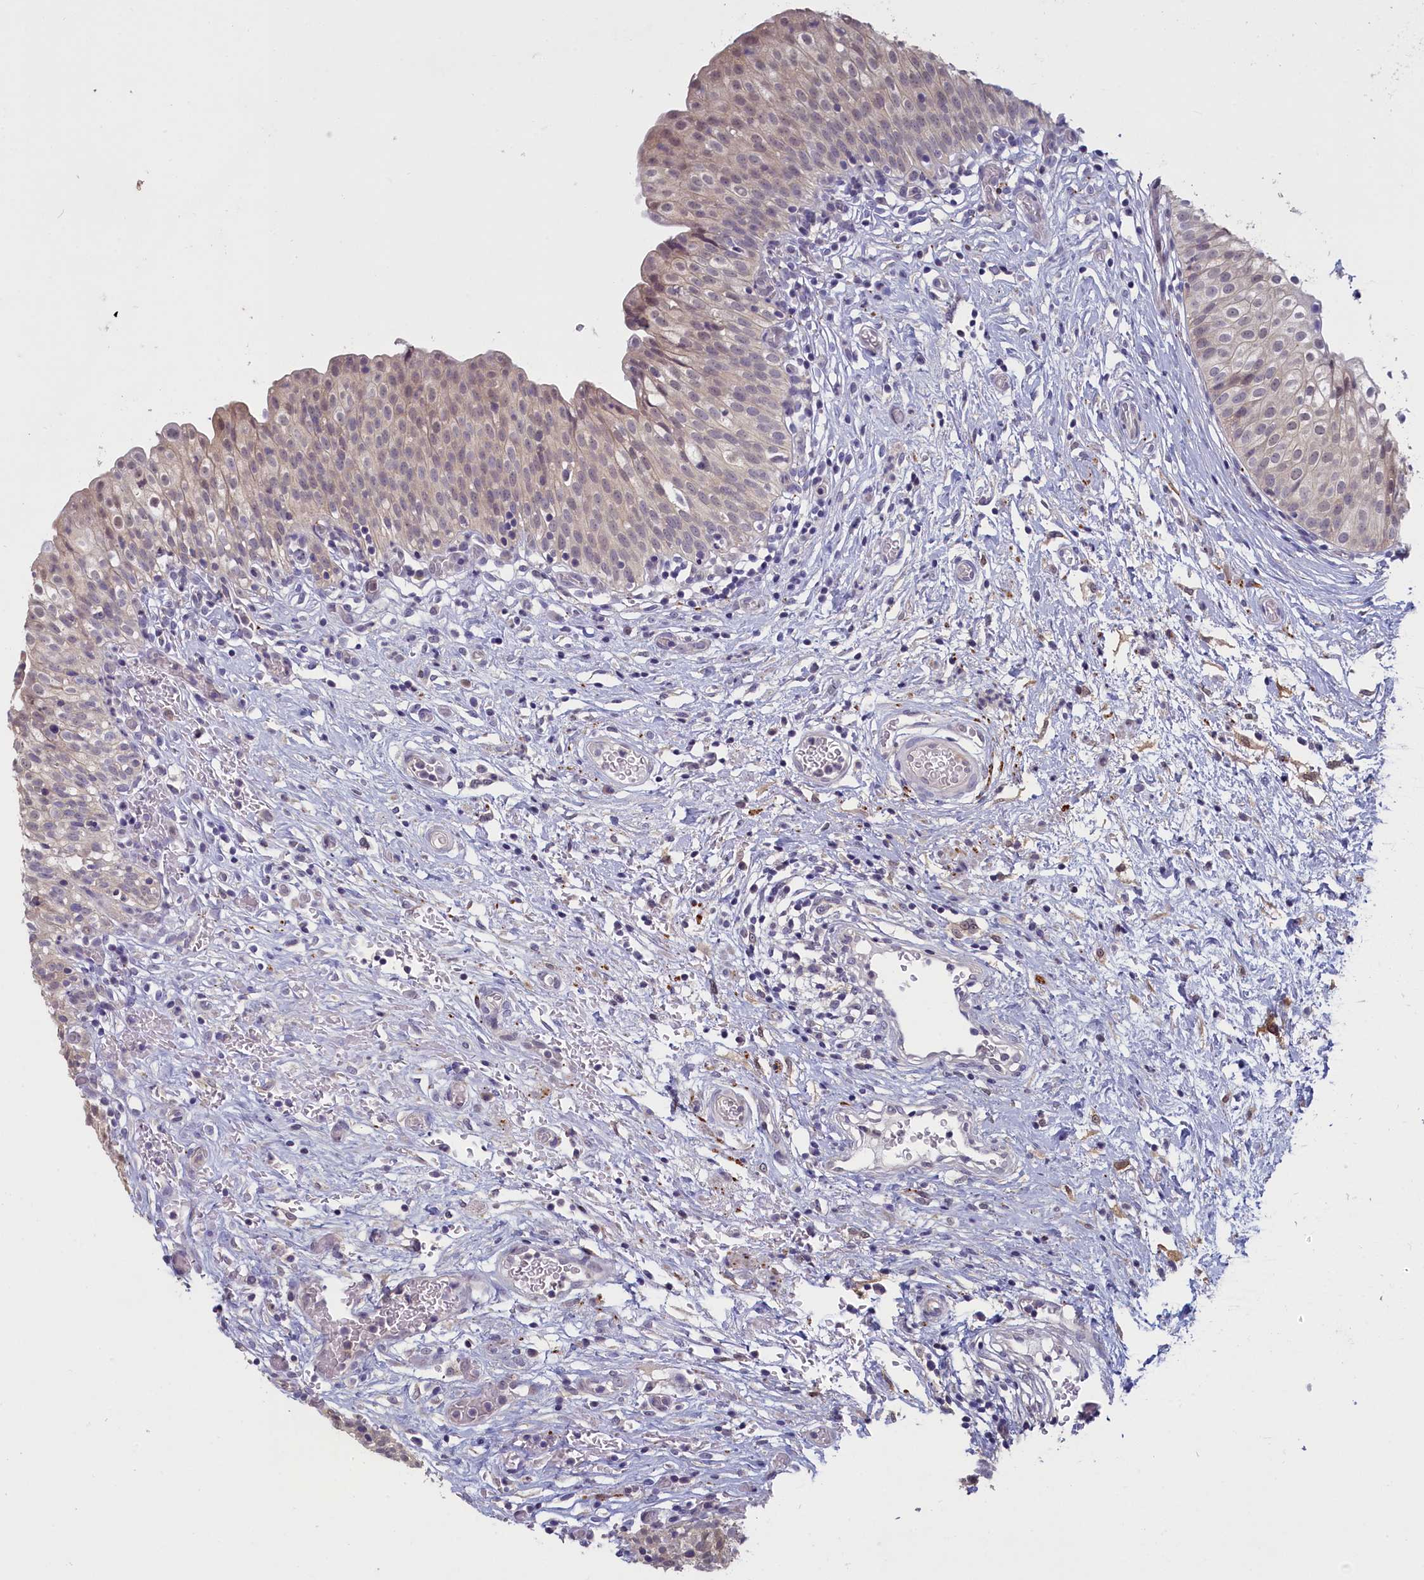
{"staining": {"intensity": "weak", "quantity": ">75%", "location": "cytoplasmic/membranous,nuclear"}, "tissue": "urinary bladder", "cell_type": "Urothelial cells", "image_type": "normal", "snomed": [{"axis": "morphology", "description": "Normal tissue, NOS"}, {"axis": "topography", "description": "Urinary bladder"}], "caption": "Immunohistochemistry (IHC) of benign human urinary bladder demonstrates low levels of weak cytoplasmic/membranous,nuclear expression in about >75% of urothelial cells.", "gene": "UCHL3", "patient": {"sex": "male", "age": 55}}